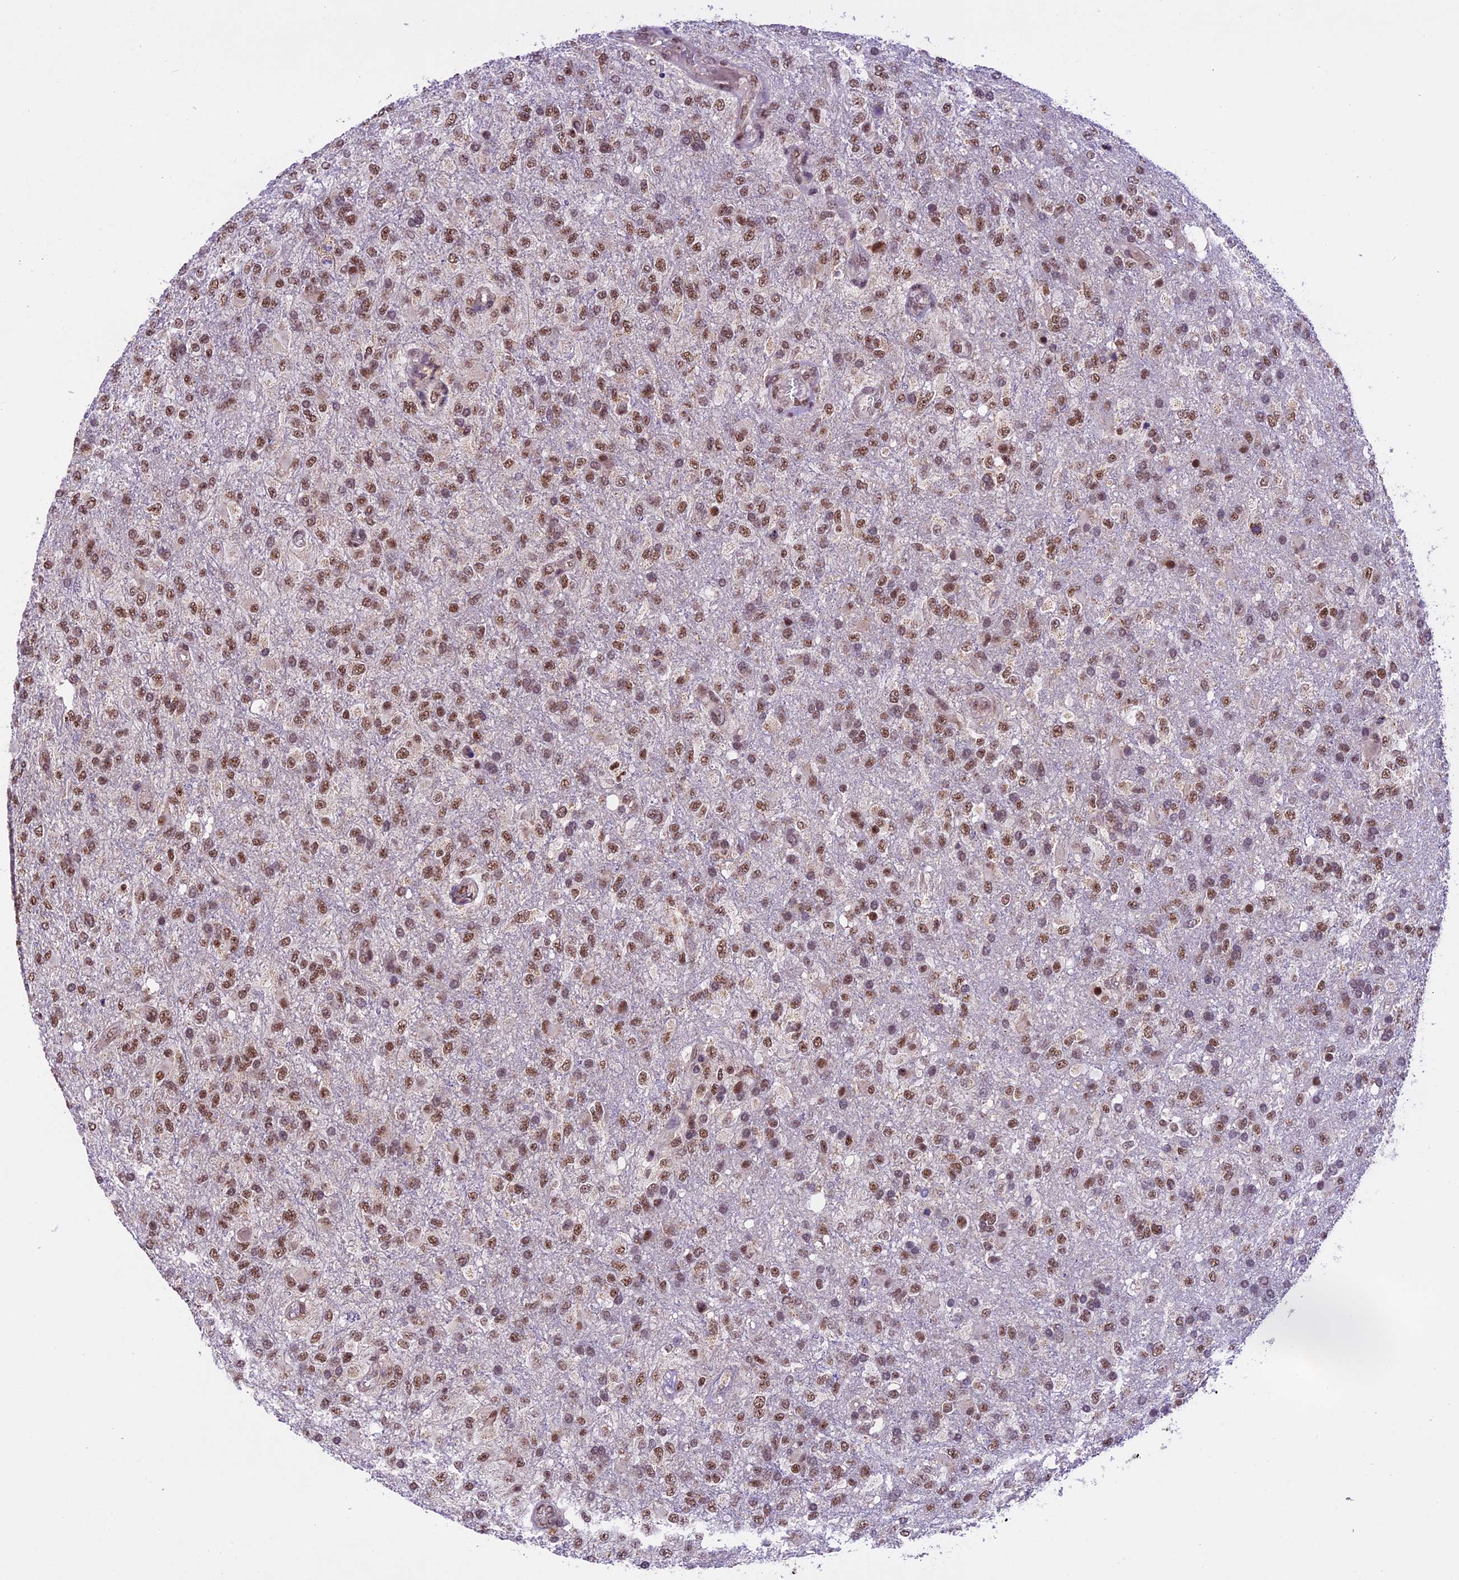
{"staining": {"intensity": "moderate", "quantity": ">75%", "location": "nuclear"}, "tissue": "glioma", "cell_type": "Tumor cells", "image_type": "cancer", "snomed": [{"axis": "morphology", "description": "Glioma, malignant, High grade"}, {"axis": "topography", "description": "Brain"}], "caption": "Moderate nuclear protein staining is present in approximately >75% of tumor cells in malignant glioma (high-grade). (DAB IHC, brown staining for protein, blue staining for nuclei).", "gene": "CARS2", "patient": {"sex": "female", "age": 74}}